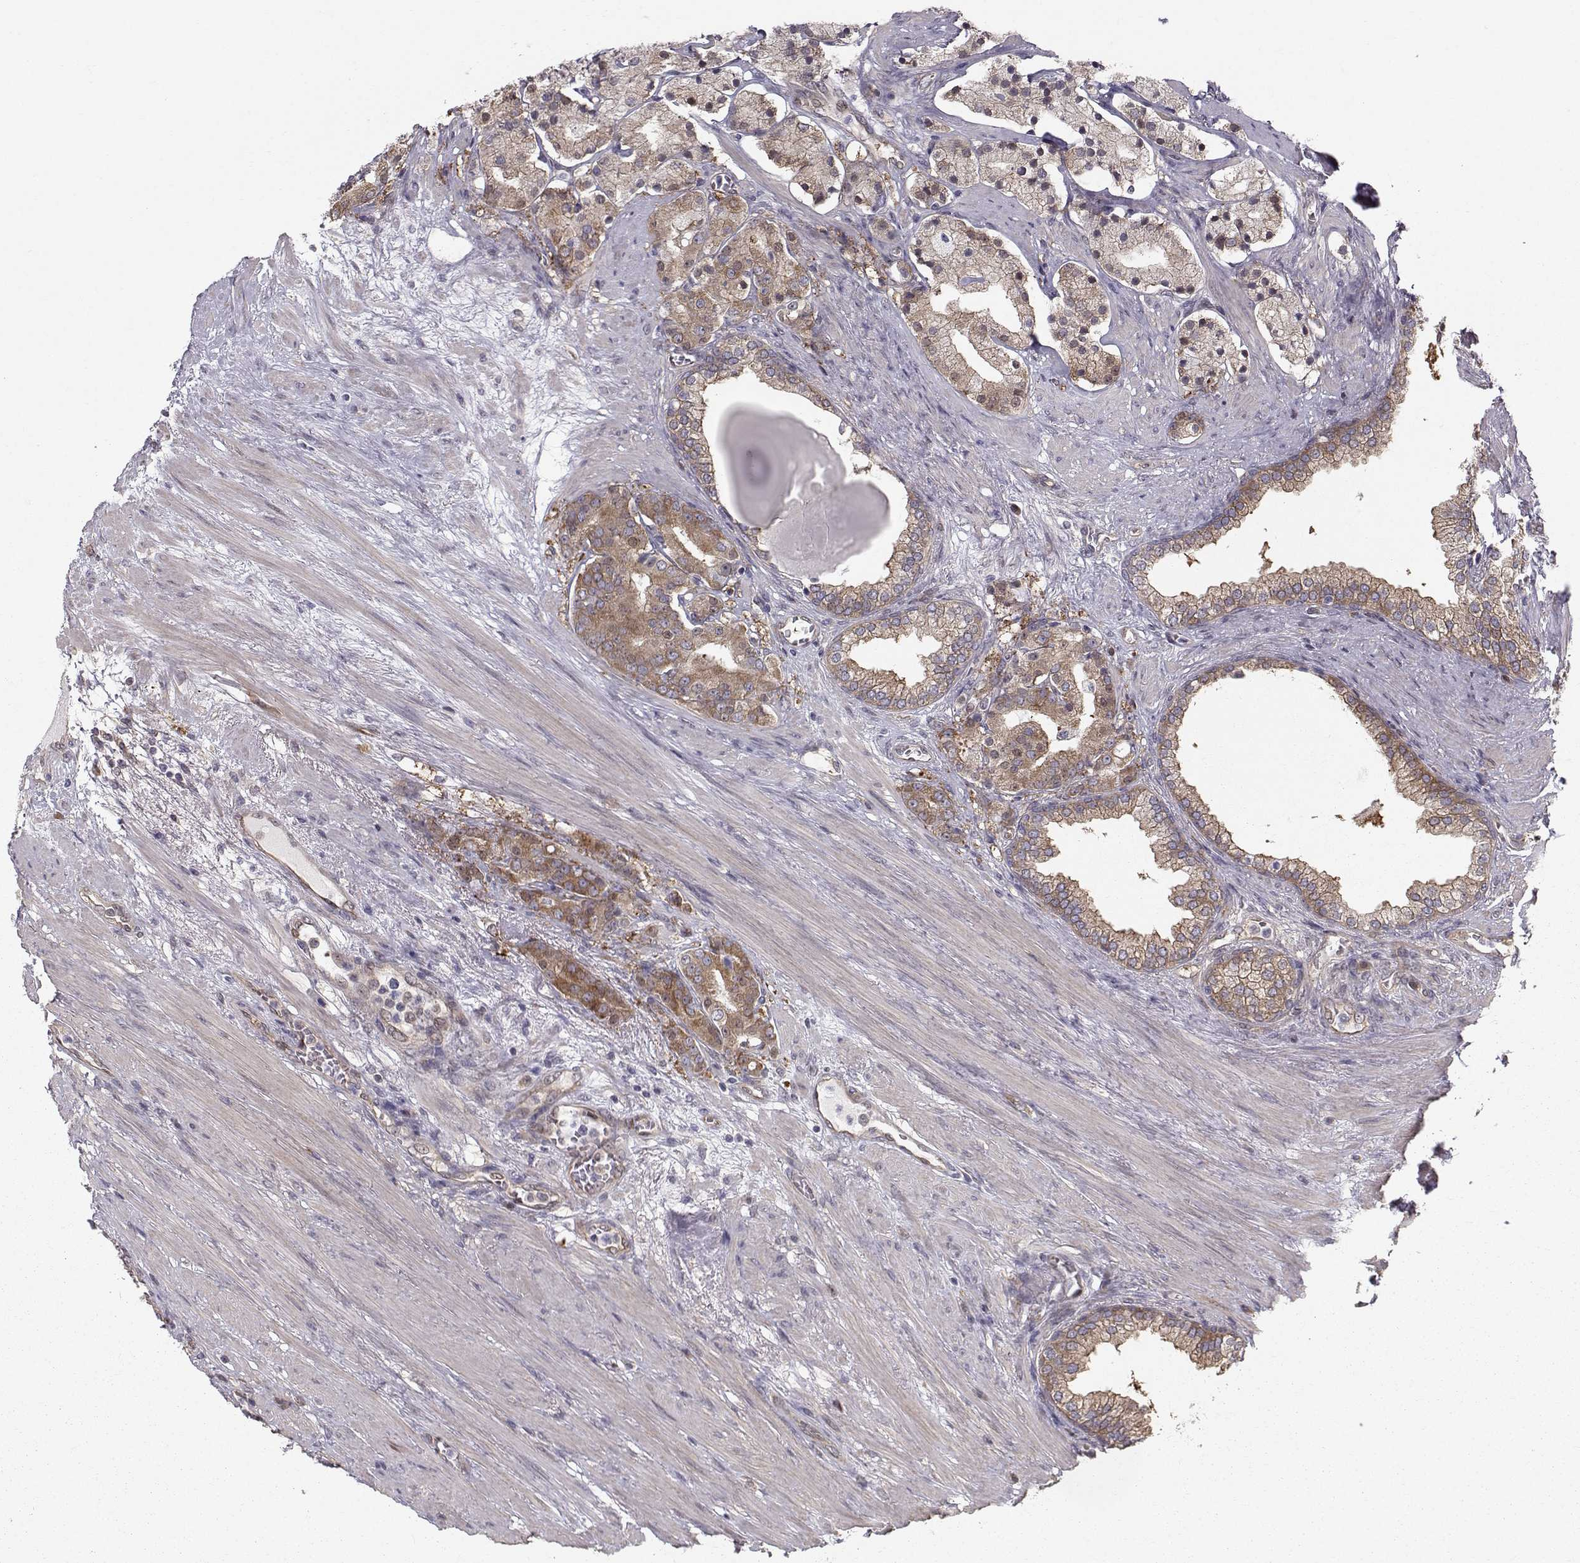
{"staining": {"intensity": "moderate", "quantity": "25%-75%", "location": "cytoplasmic/membranous"}, "tissue": "prostate cancer", "cell_type": "Tumor cells", "image_type": "cancer", "snomed": [{"axis": "morphology", "description": "Adenocarcinoma, NOS"}, {"axis": "topography", "description": "Prostate"}], "caption": "Protein analysis of adenocarcinoma (prostate) tissue reveals moderate cytoplasmic/membranous positivity in approximately 25%-75% of tumor cells.", "gene": "HSP90AB1", "patient": {"sex": "male", "age": 69}}